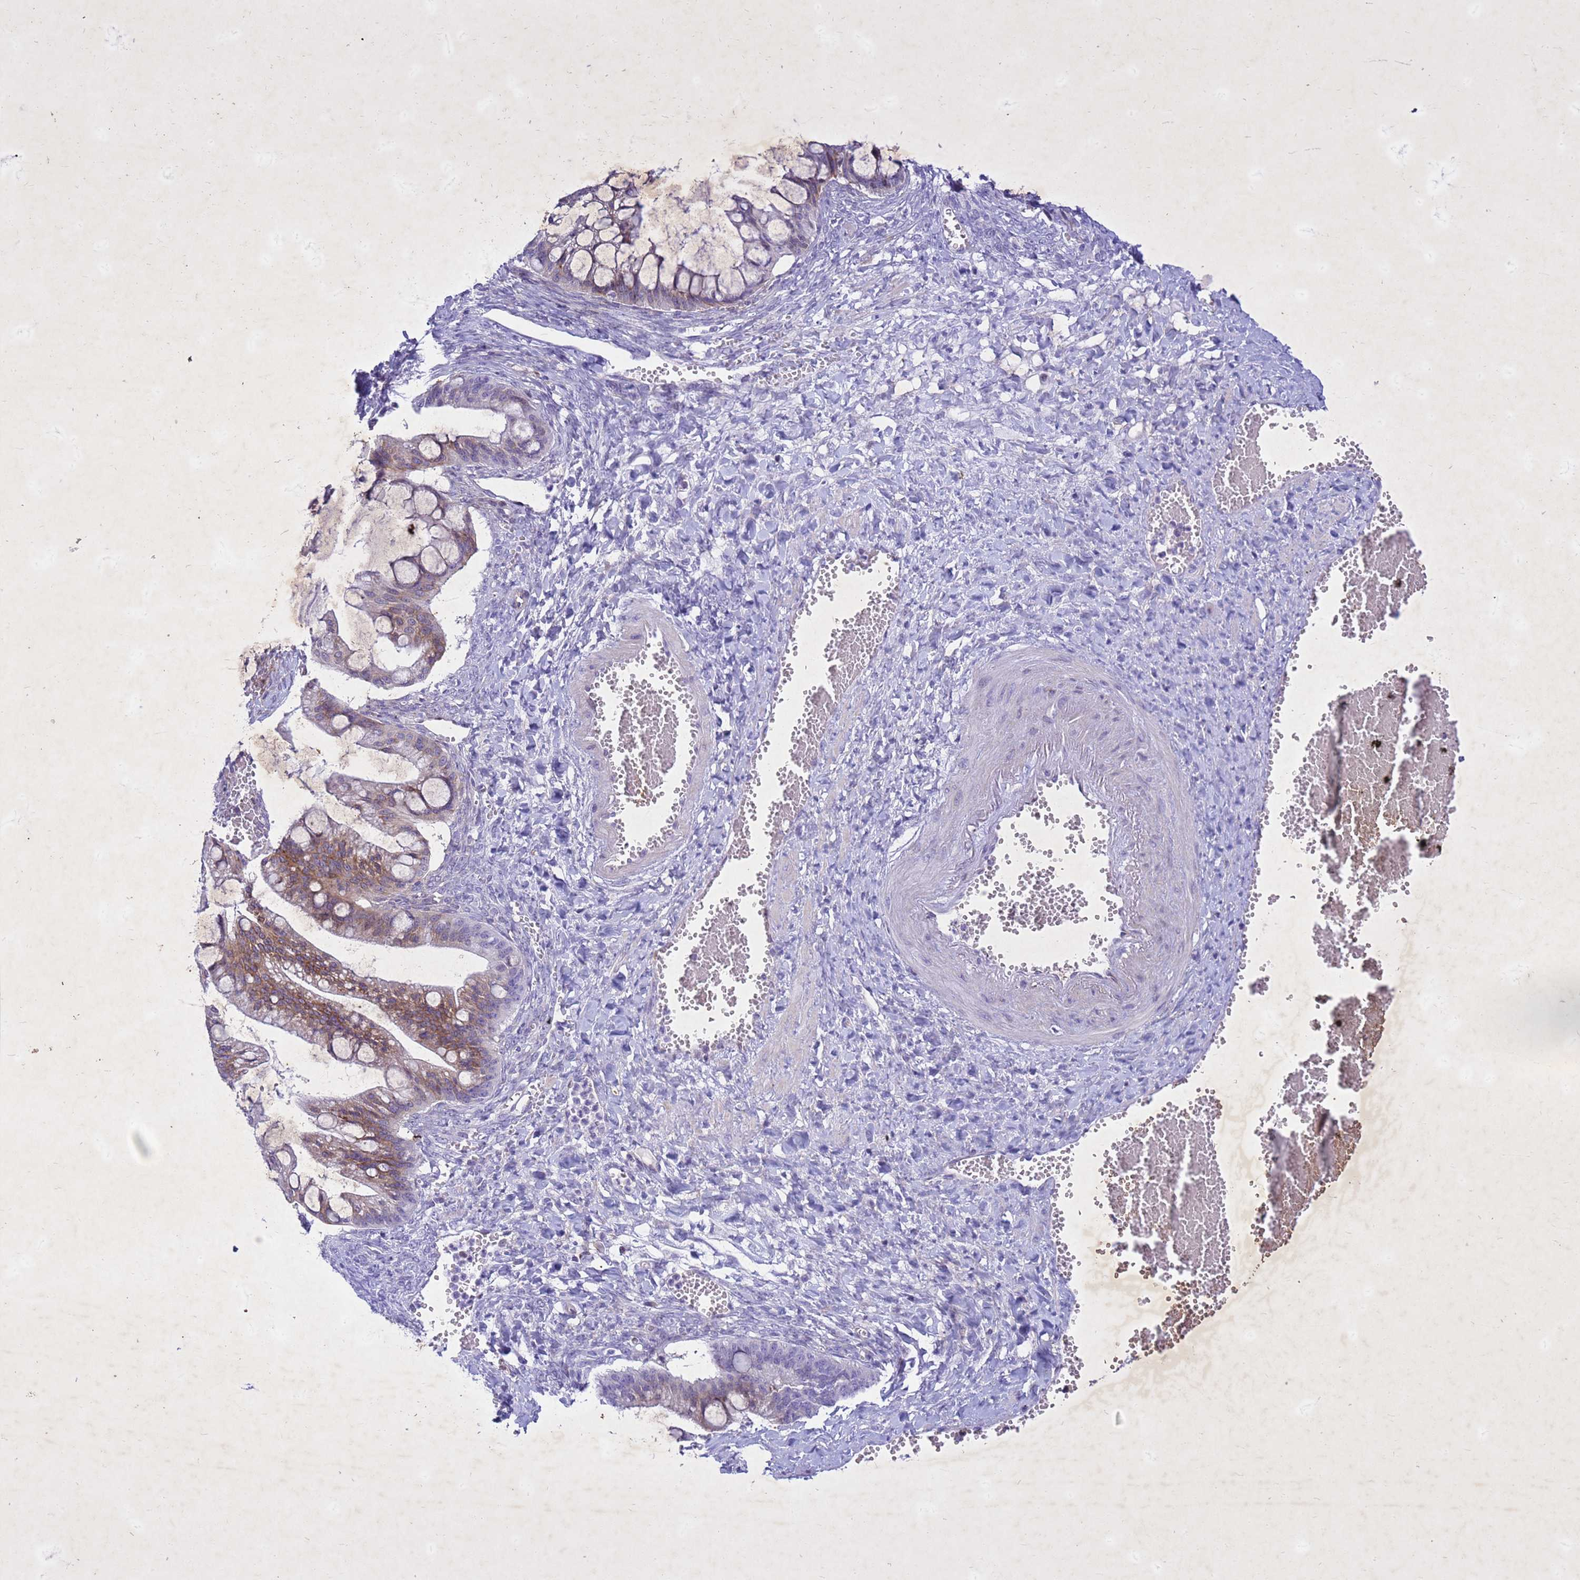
{"staining": {"intensity": "moderate", "quantity": "25%-75%", "location": "cytoplasmic/membranous,nuclear"}, "tissue": "ovarian cancer", "cell_type": "Tumor cells", "image_type": "cancer", "snomed": [{"axis": "morphology", "description": "Cystadenocarcinoma, mucinous, NOS"}, {"axis": "topography", "description": "Ovary"}], "caption": "Protein staining exhibits moderate cytoplasmic/membranous and nuclear positivity in about 25%-75% of tumor cells in mucinous cystadenocarcinoma (ovarian).", "gene": "COPS9", "patient": {"sex": "female", "age": 73}}